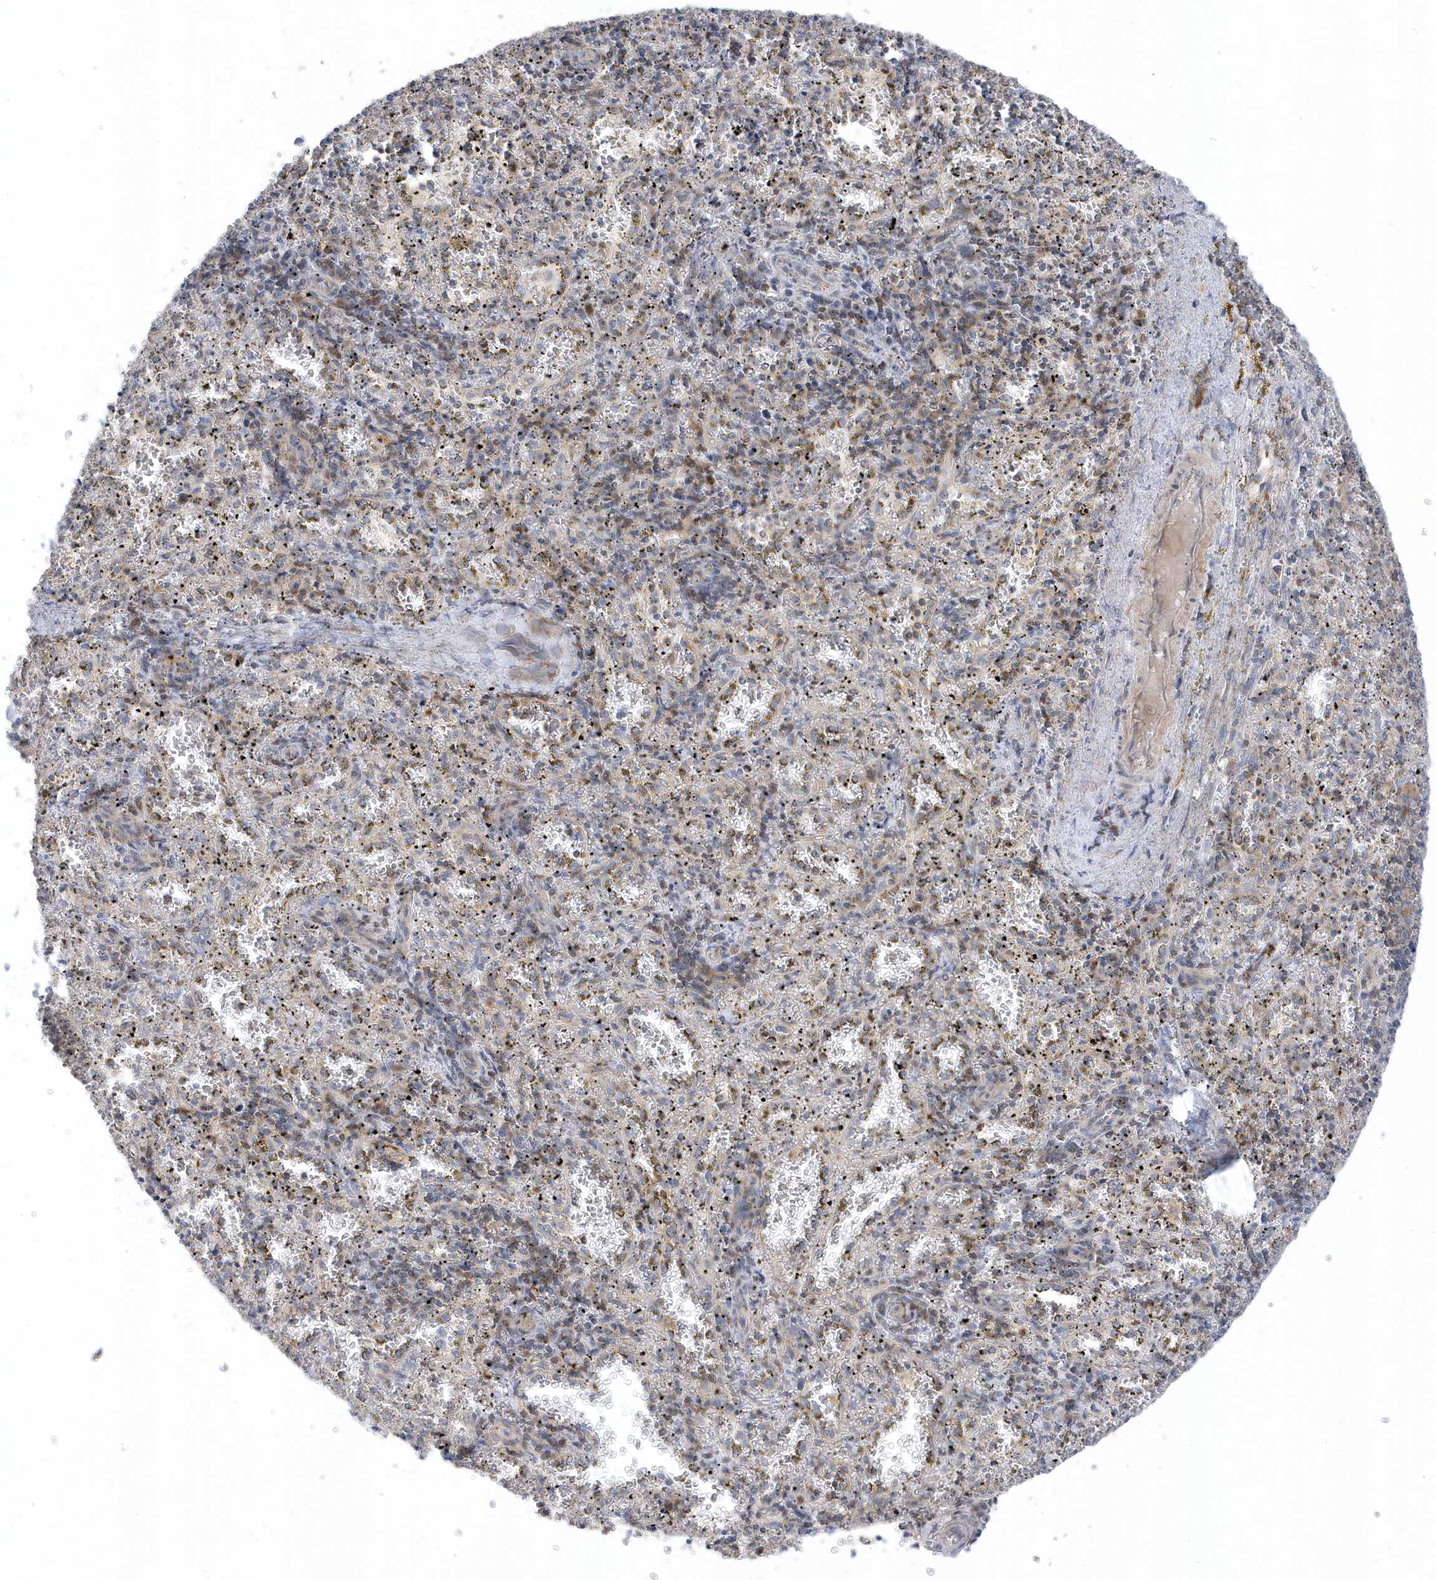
{"staining": {"intensity": "moderate", "quantity": "25%-75%", "location": "cytoplasmic/membranous"}, "tissue": "spleen", "cell_type": "Cells in red pulp", "image_type": "normal", "snomed": [{"axis": "morphology", "description": "Normal tissue, NOS"}, {"axis": "topography", "description": "Spleen"}], "caption": "Spleen stained for a protein (brown) reveals moderate cytoplasmic/membranous positive positivity in approximately 25%-75% of cells in red pulp.", "gene": "ANAPC1", "patient": {"sex": "male", "age": 11}}